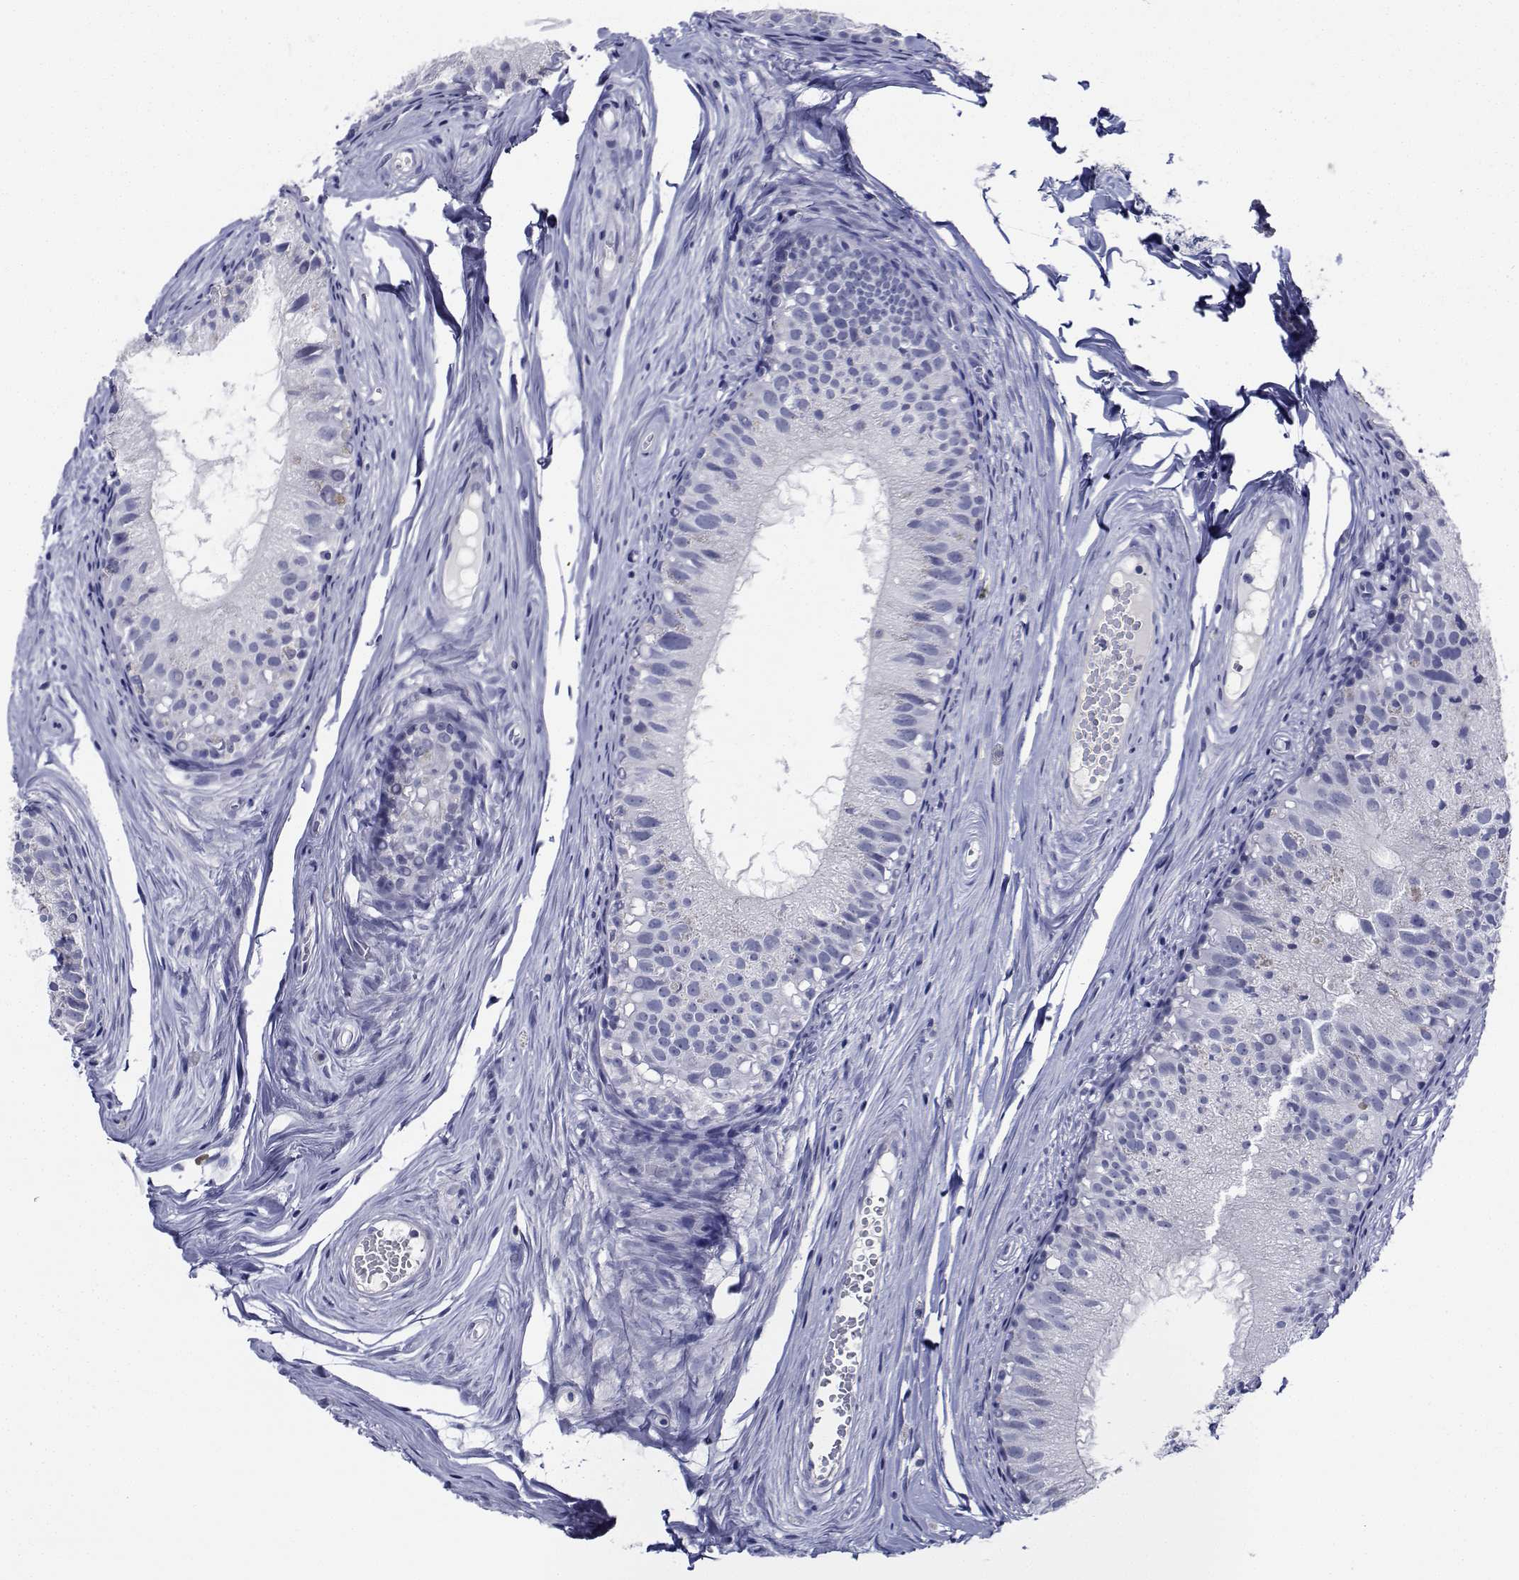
{"staining": {"intensity": "negative", "quantity": "none", "location": "none"}, "tissue": "epididymis", "cell_type": "Glandular cells", "image_type": "normal", "snomed": [{"axis": "morphology", "description": "Normal tissue, NOS"}, {"axis": "topography", "description": "Epididymis"}], "caption": "IHC of benign human epididymis reveals no expression in glandular cells.", "gene": "PLXNA4", "patient": {"sex": "male", "age": 45}}